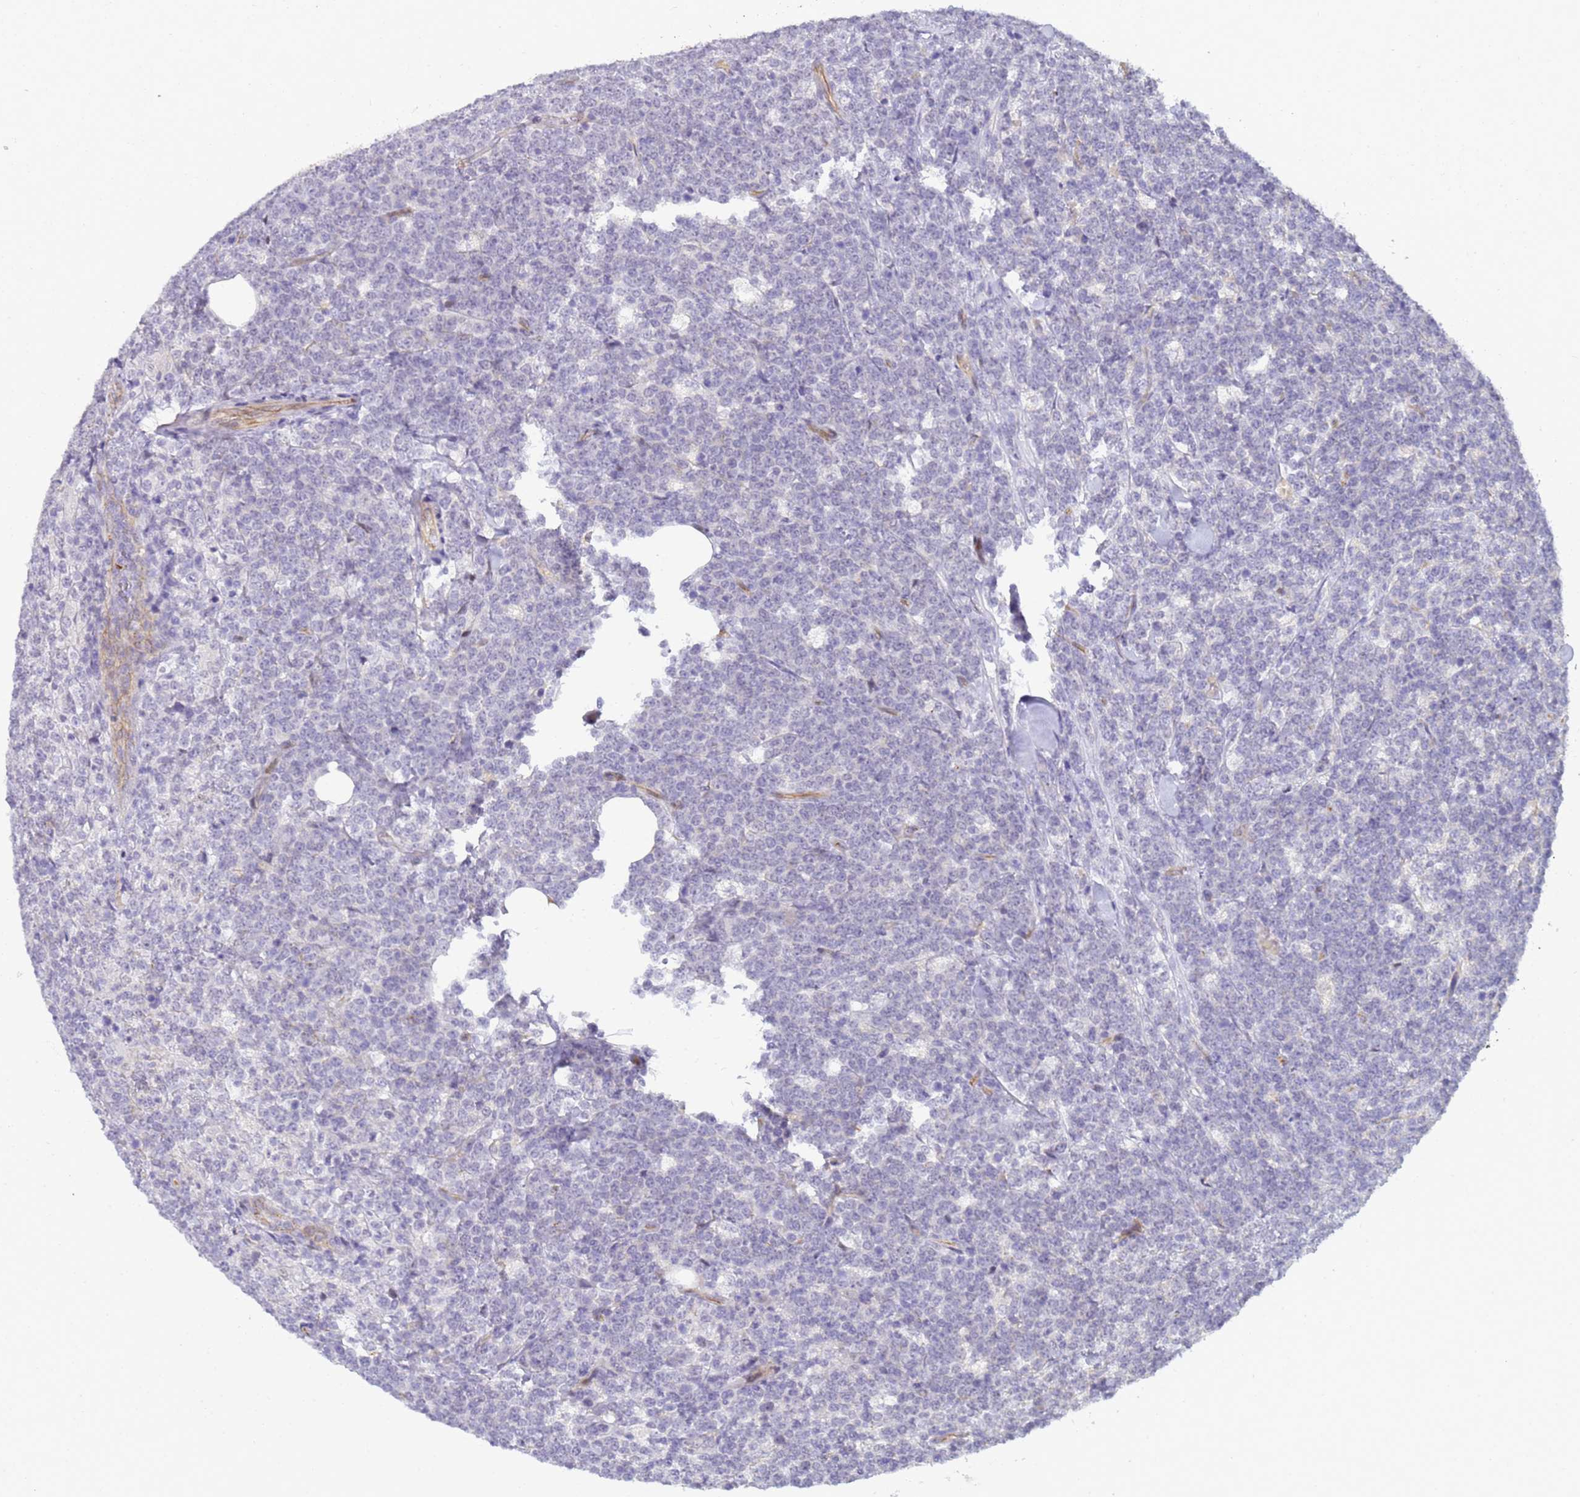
{"staining": {"intensity": "negative", "quantity": "none", "location": "none"}, "tissue": "lymphoma", "cell_type": "Tumor cells", "image_type": "cancer", "snomed": [{"axis": "morphology", "description": "Malignant lymphoma, non-Hodgkin's type, High grade"}, {"axis": "topography", "description": "Small intestine"}], "caption": "This image is of lymphoma stained with IHC to label a protein in brown with the nuclei are counter-stained blue. There is no staining in tumor cells. (DAB (3,3'-diaminobenzidine) IHC, high magnification).", "gene": "GON4L", "patient": {"sex": "male", "age": 8}}